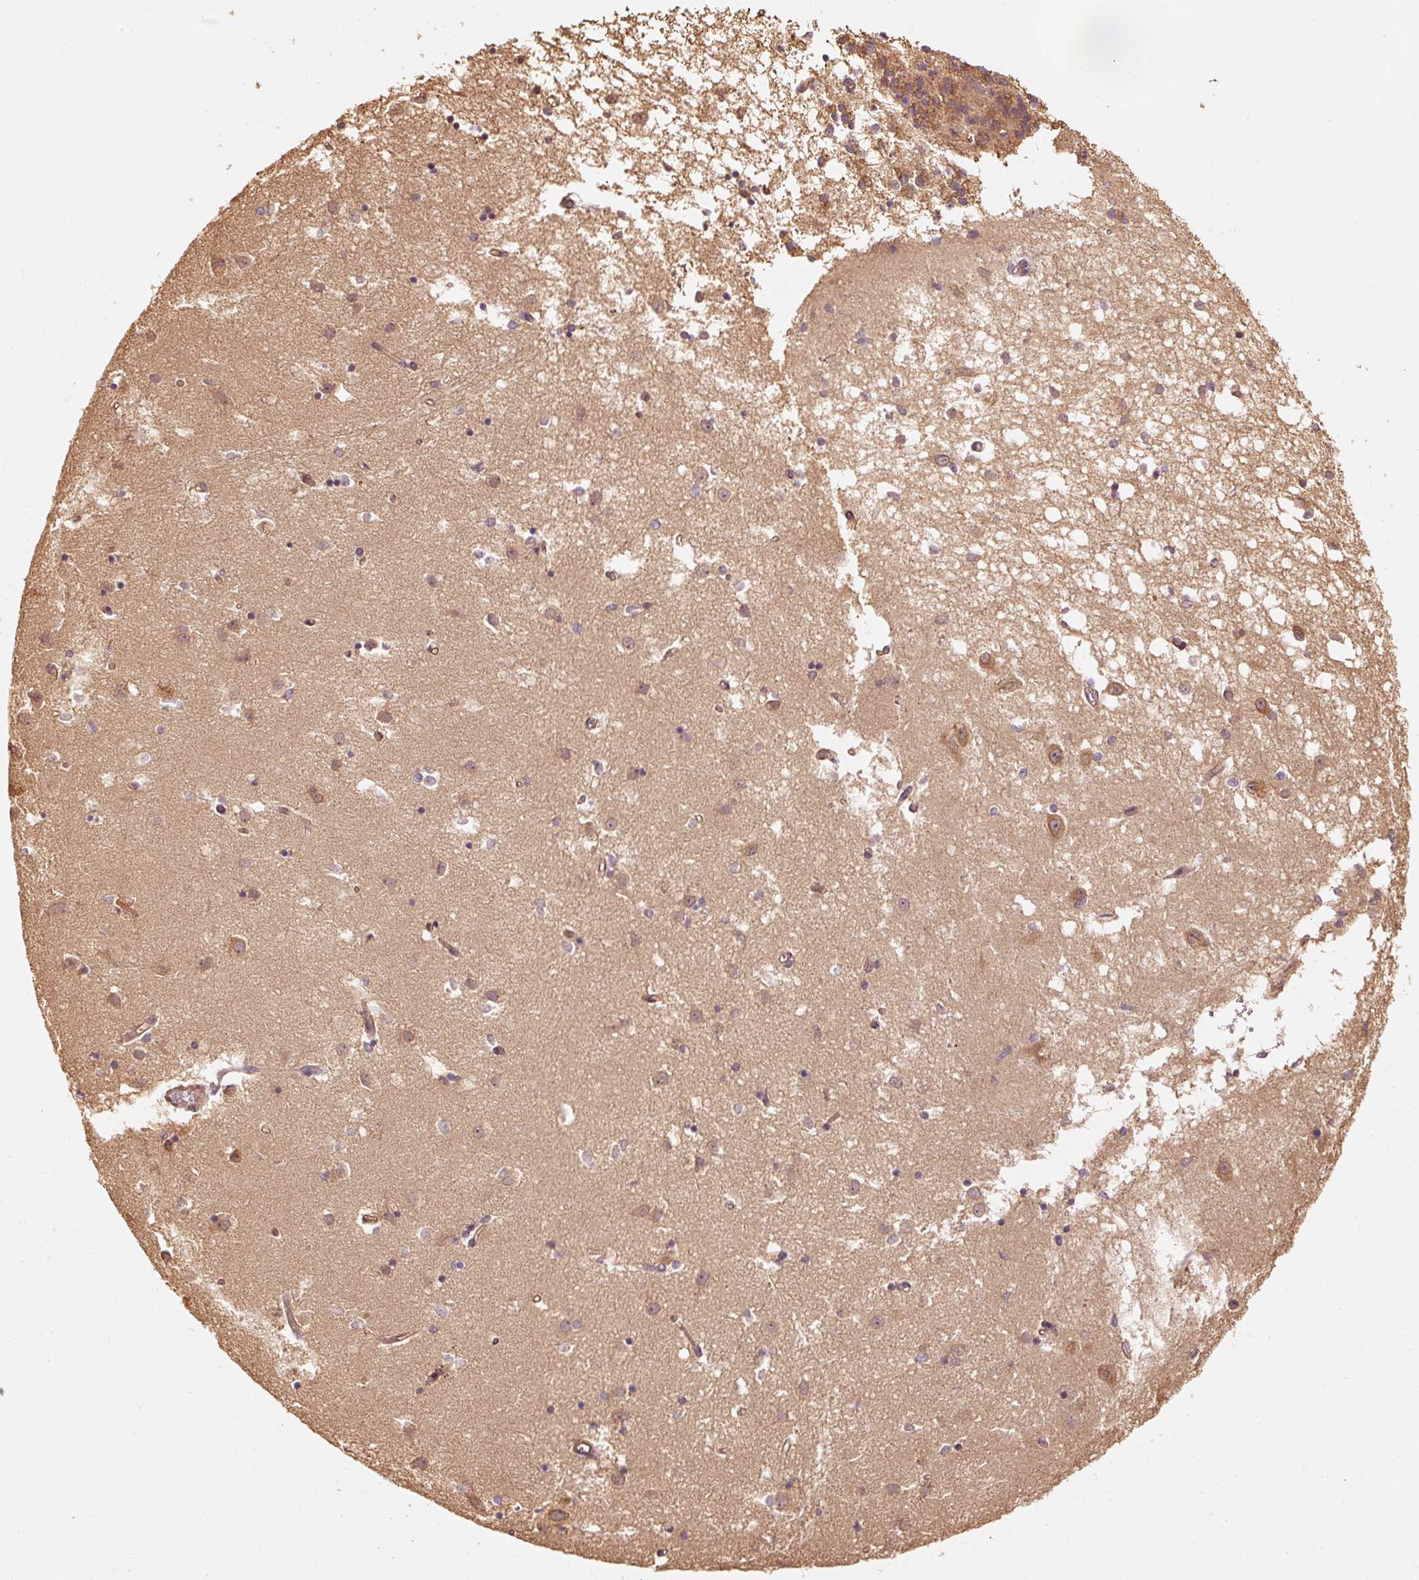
{"staining": {"intensity": "moderate", "quantity": "25%-75%", "location": "cytoplasmic/membranous"}, "tissue": "caudate", "cell_type": "Glial cells", "image_type": "normal", "snomed": [{"axis": "morphology", "description": "Normal tissue, NOS"}, {"axis": "topography", "description": "Lateral ventricle wall"}], "caption": "Moderate cytoplasmic/membranous expression for a protein is seen in about 25%-75% of glial cells of unremarkable caudate using IHC.", "gene": "STAU1", "patient": {"sex": "male", "age": 70}}